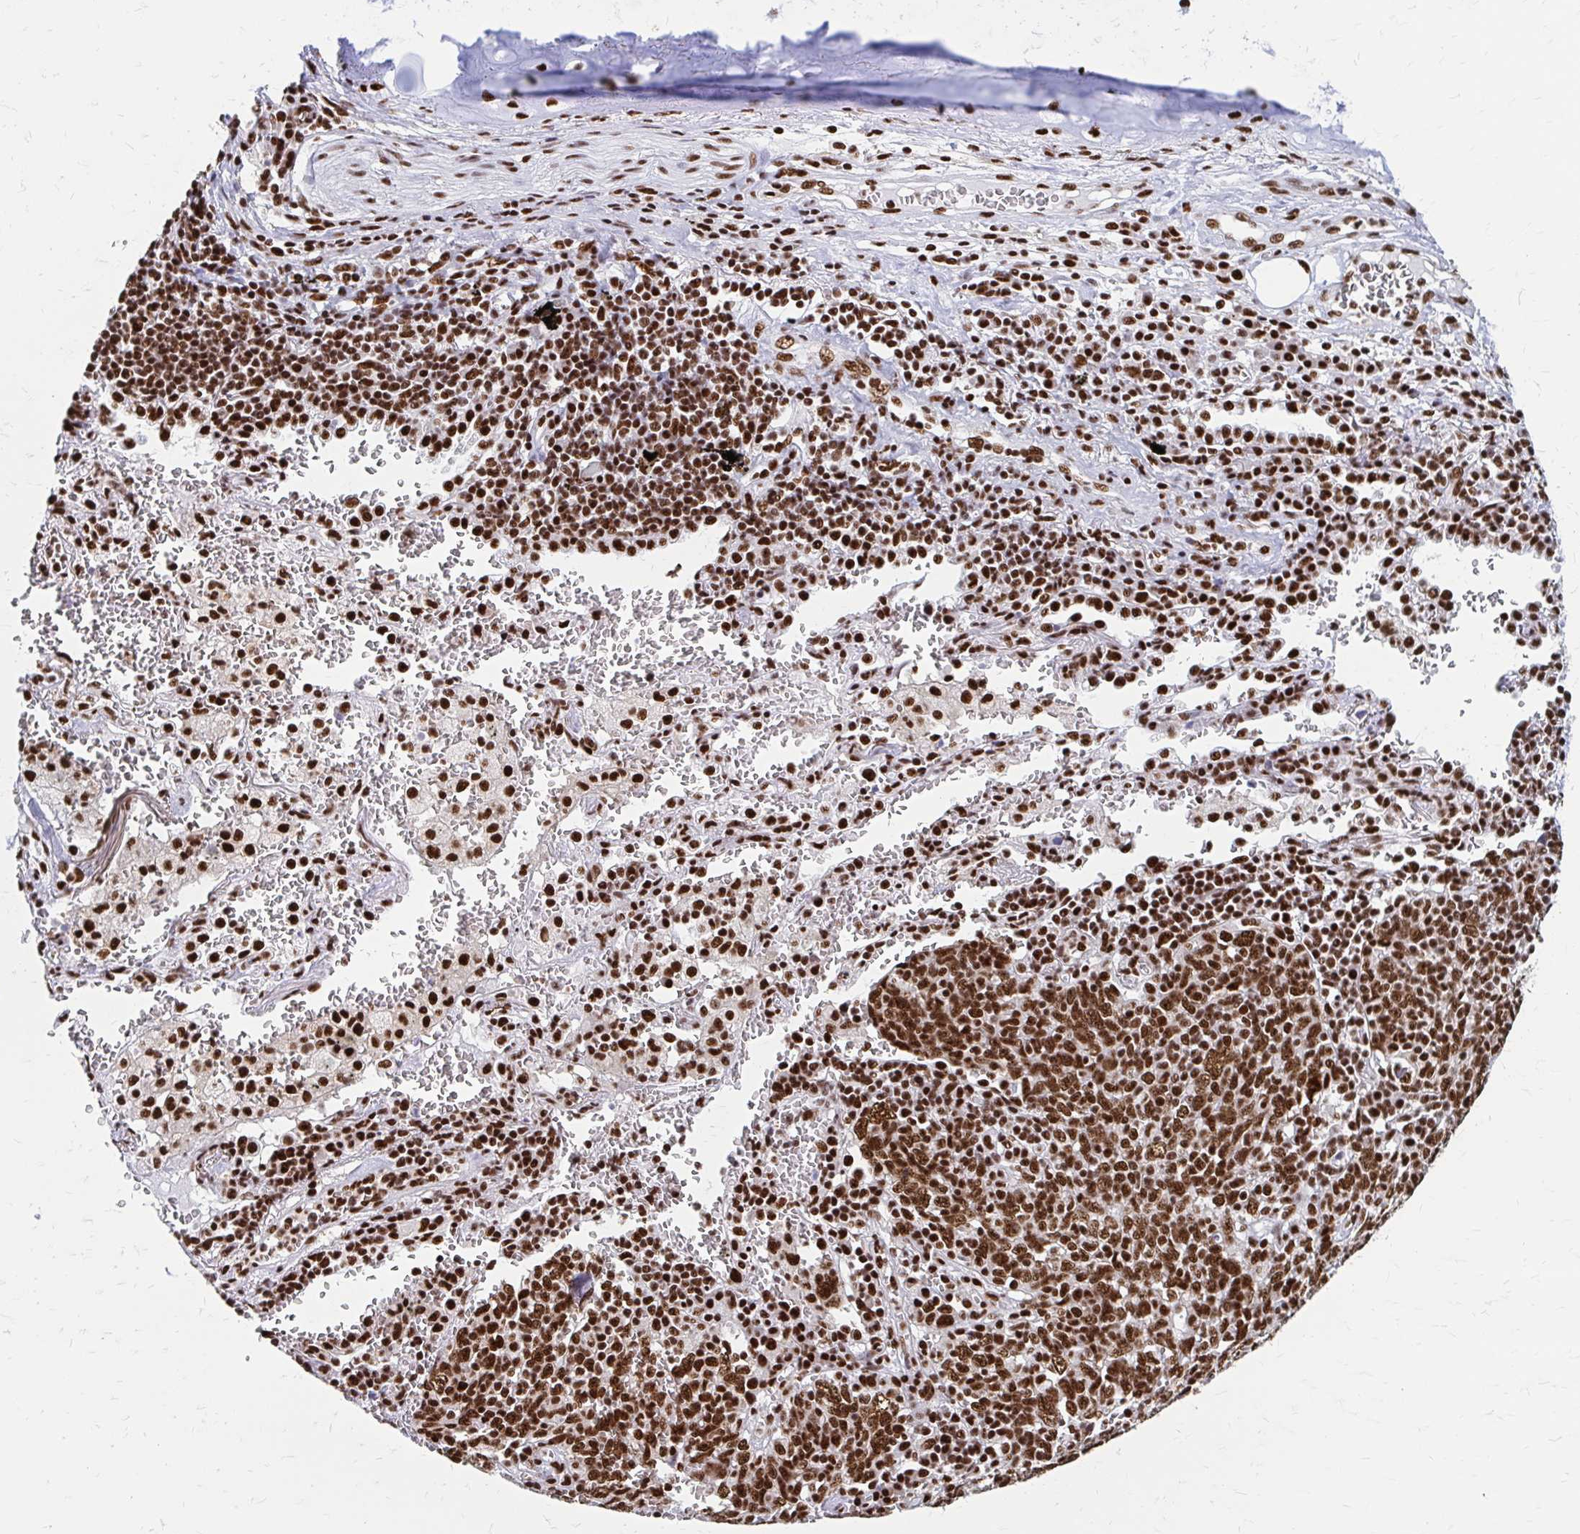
{"staining": {"intensity": "strong", "quantity": ">75%", "location": "nuclear"}, "tissue": "lung cancer", "cell_type": "Tumor cells", "image_type": "cancer", "snomed": [{"axis": "morphology", "description": "Squamous cell carcinoma, NOS"}, {"axis": "topography", "description": "Lung"}], "caption": "Immunohistochemistry (DAB (3,3'-diaminobenzidine)) staining of squamous cell carcinoma (lung) reveals strong nuclear protein expression in approximately >75% of tumor cells.", "gene": "CNKSR3", "patient": {"sex": "female", "age": 72}}